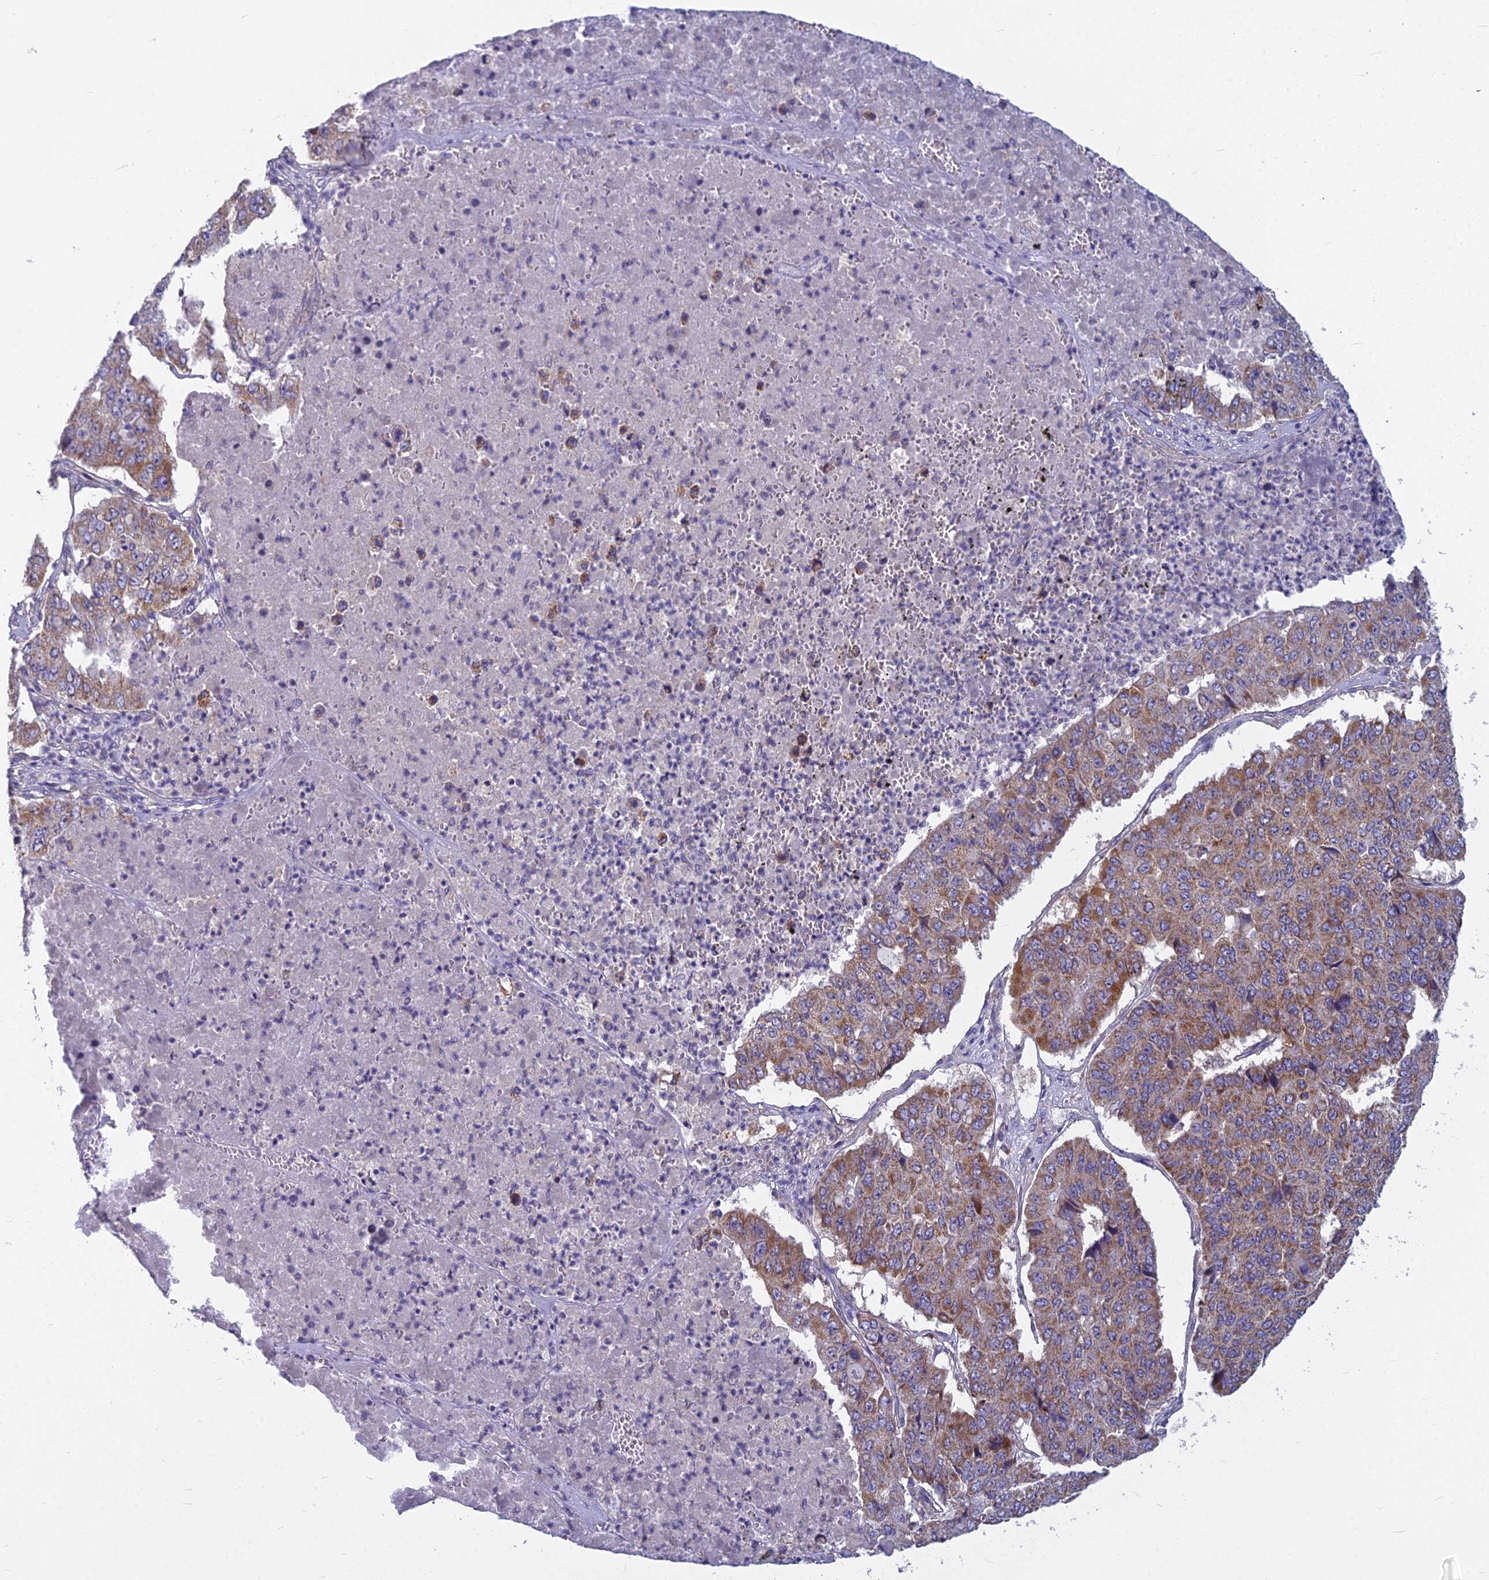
{"staining": {"intensity": "moderate", "quantity": "<25%", "location": "cytoplasmic/membranous"}, "tissue": "pancreatic cancer", "cell_type": "Tumor cells", "image_type": "cancer", "snomed": [{"axis": "morphology", "description": "Adenocarcinoma, NOS"}, {"axis": "topography", "description": "Pancreas"}], "caption": "This photomicrograph reveals immunohistochemistry (IHC) staining of pancreatic cancer (adenocarcinoma), with low moderate cytoplasmic/membranous staining in approximately <25% of tumor cells.", "gene": "COX20", "patient": {"sex": "male", "age": 50}}